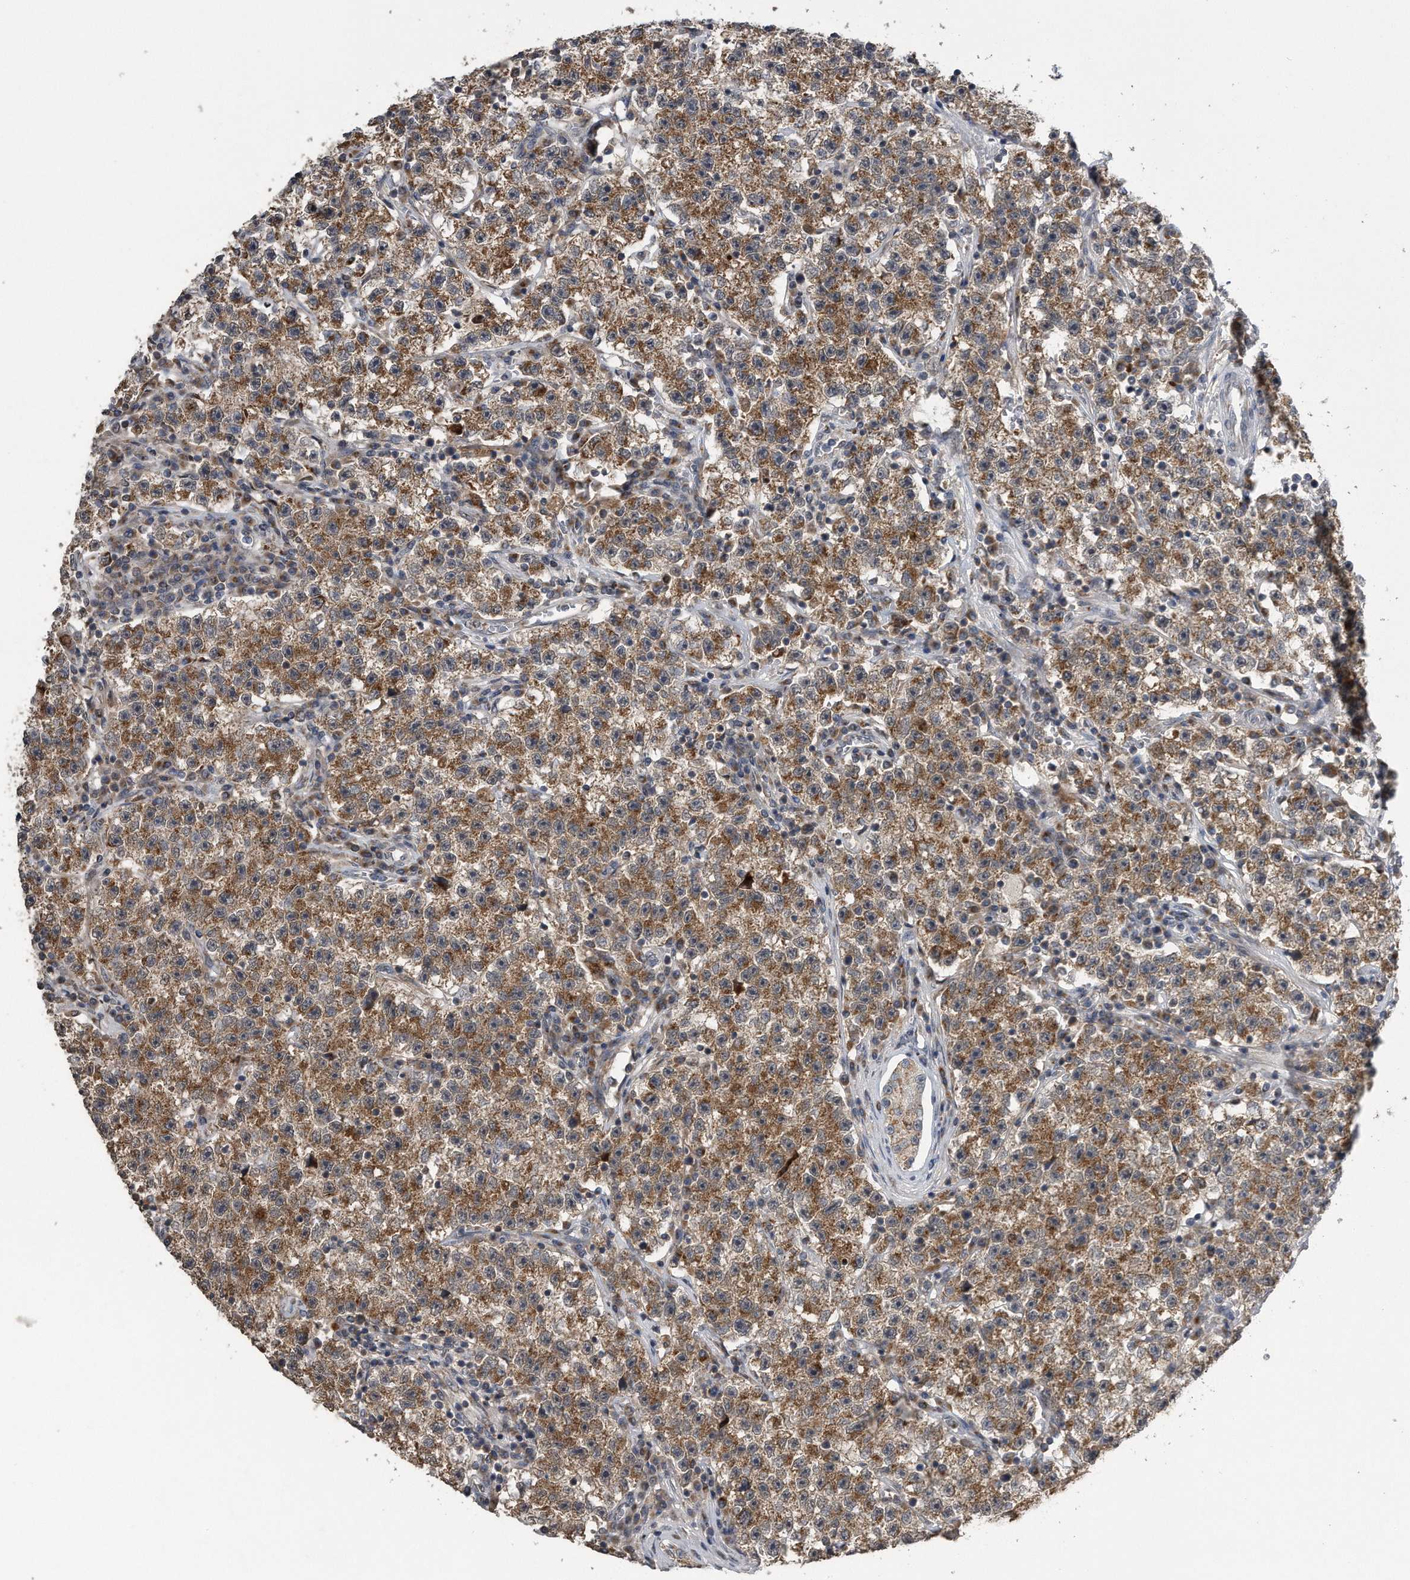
{"staining": {"intensity": "moderate", "quantity": ">75%", "location": "cytoplasmic/membranous"}, "tissue": "testis cancer", "cell_type": "Tumor cells", "image_type": "cancer", "snomed": [{"axis": "morphology", "description": "Seminoma, NOS"}, {"axis": "topography", "description": "Testis"}], "caption": "Testis cancer (seminoma) tissue exhibits moderate cytoplasmic/membranous expression in approximately >75% of tumor cells, visualized by immunohistochemistry.", "gene": "LYRM4", "patient": {"sex": "male", "age": 22}}